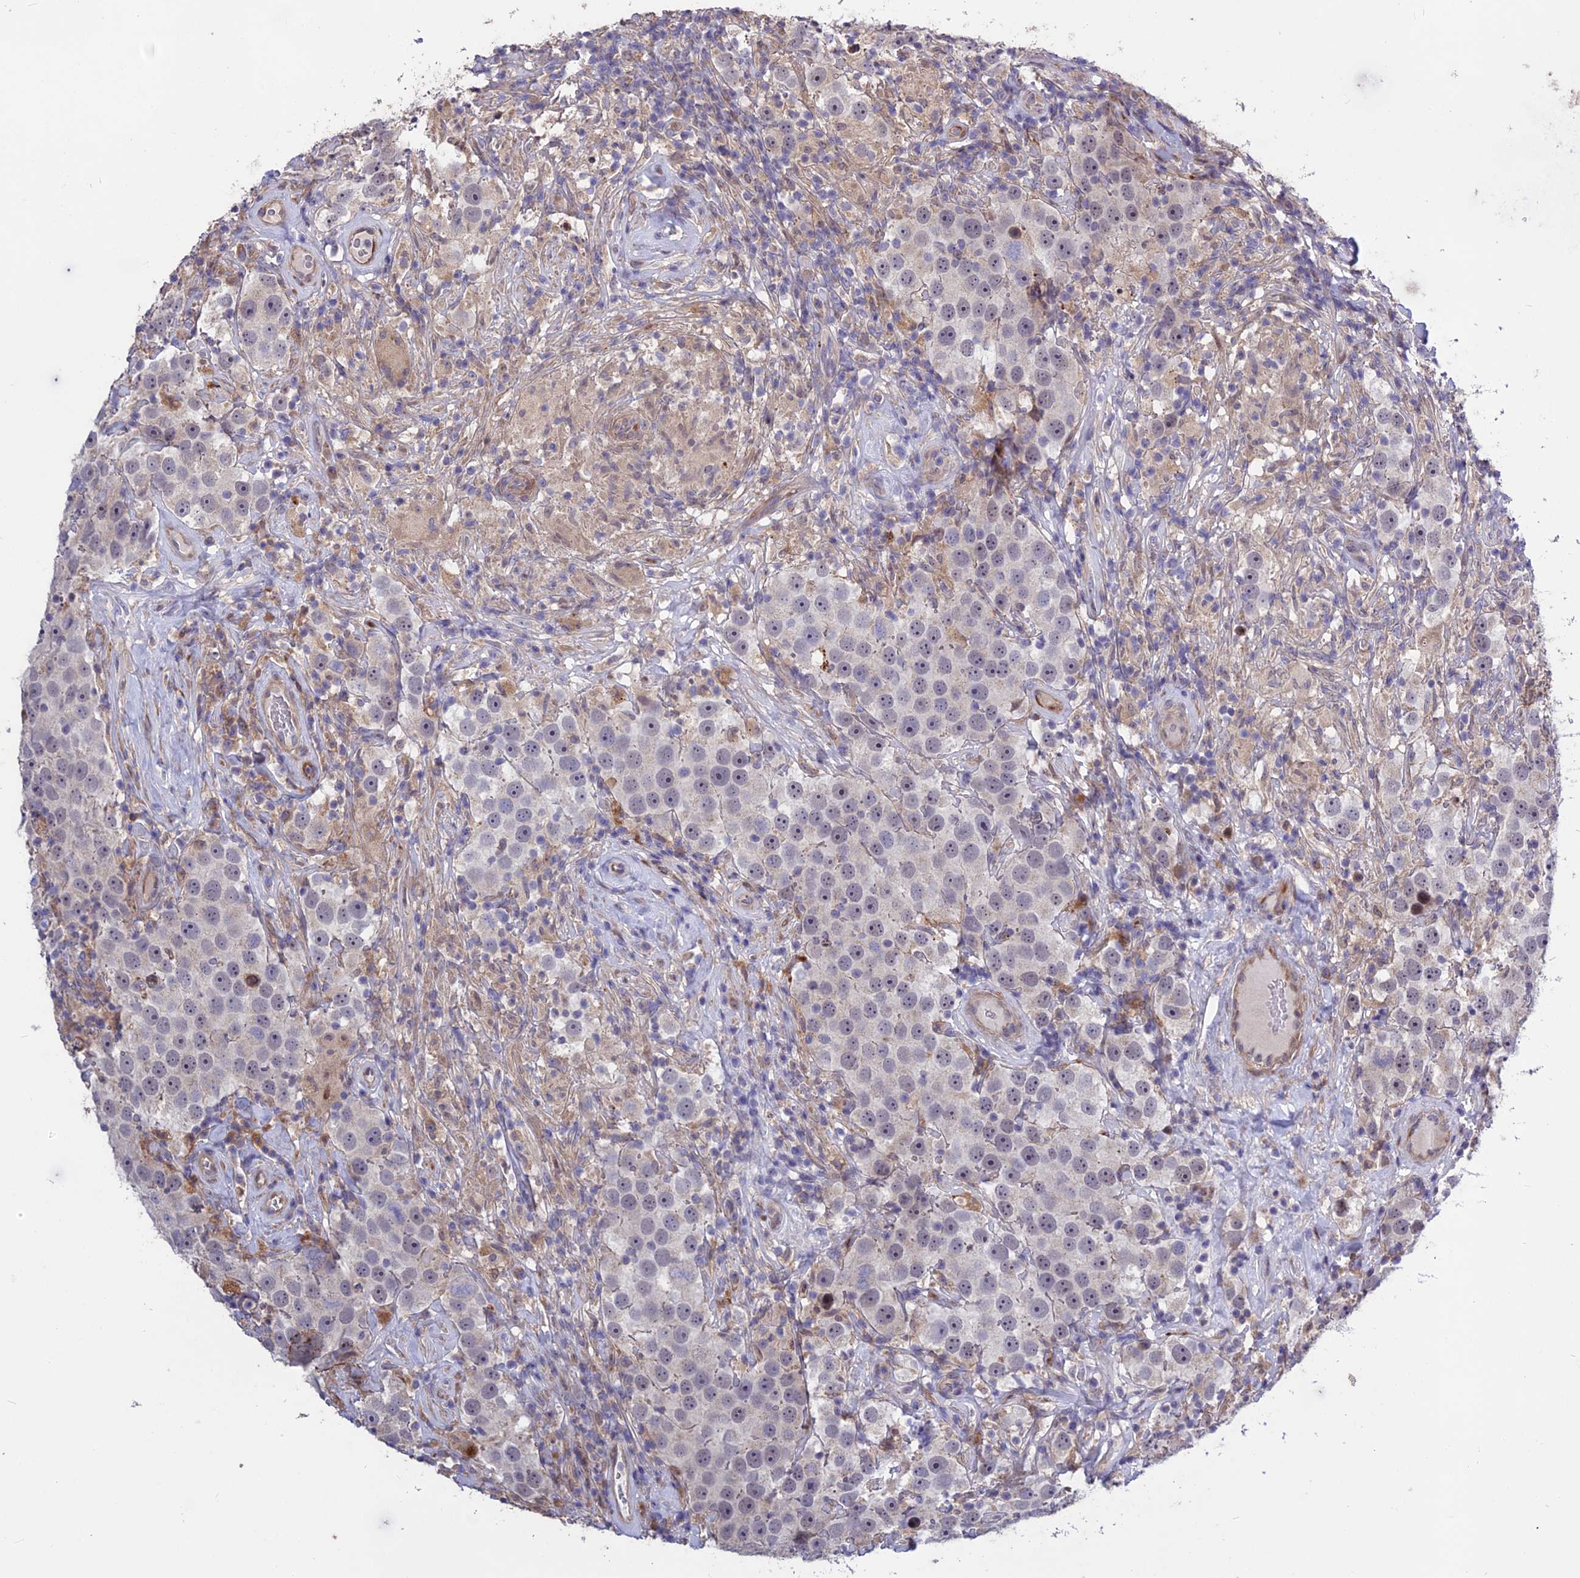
{"staining": {"intensity": "negative", "quantity": "none", "location": "none"}, "tissue": "testis cancer", "cell_type": "Tumor cells", "image_type": "cancer", "snomed": [{"axis": "morphology", "description": "Seminoma, NOS"}, {"axis": "topography", "description": "Testis"}], "caption": "DAB (3,3'-diaminobenzidine) immunohistochemical staining of human testis cancer exhibits no significant positivity in tumor cells. (Brightfield microscopy of DAB immunohistochemistry (IHC) at high magnification).", "gene": "SPG21", "patient": {"sex": "male", "age": 49}}